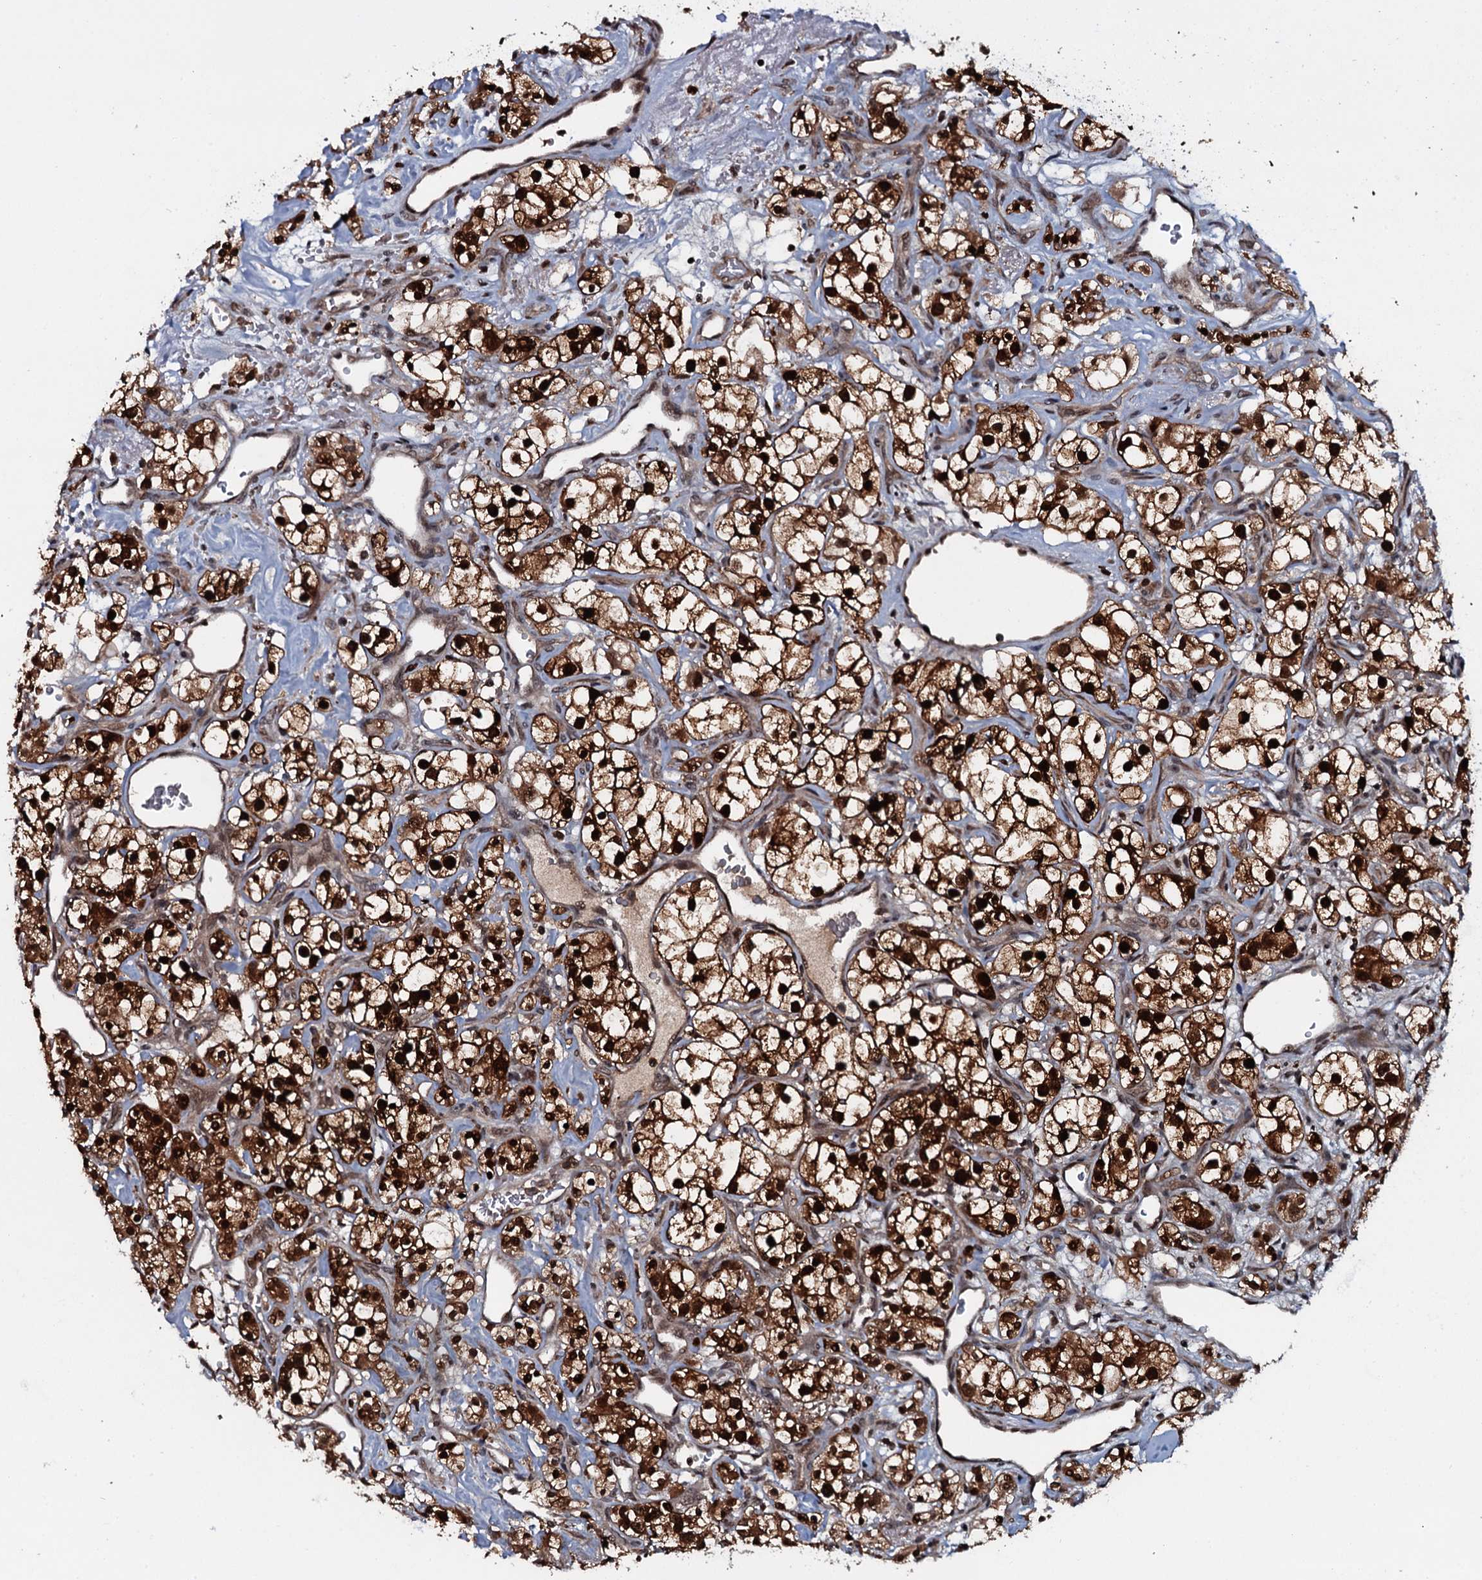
{"staining": {"intensity": "strong", "quantity": ">75%", "location": "cytoplasmic/membranous,nuclear"}, "tissue": "renal cancer", "cell_type": "Tumor cells", "image_type": "cancer", "snomed": [{"axis": "morphology", "description": "Adenocarcinoma, NOS"}, {"axis": "topography", "description": "Kidney"}], "caption": "Renal cancer (adenocarcinoma) stained for a protein exhibits strong cytoplasmic/membranous and nuclear positivity in tumor cells.", "gene": "HDDC3", "patient": {"sex": "male", "age": 77}}